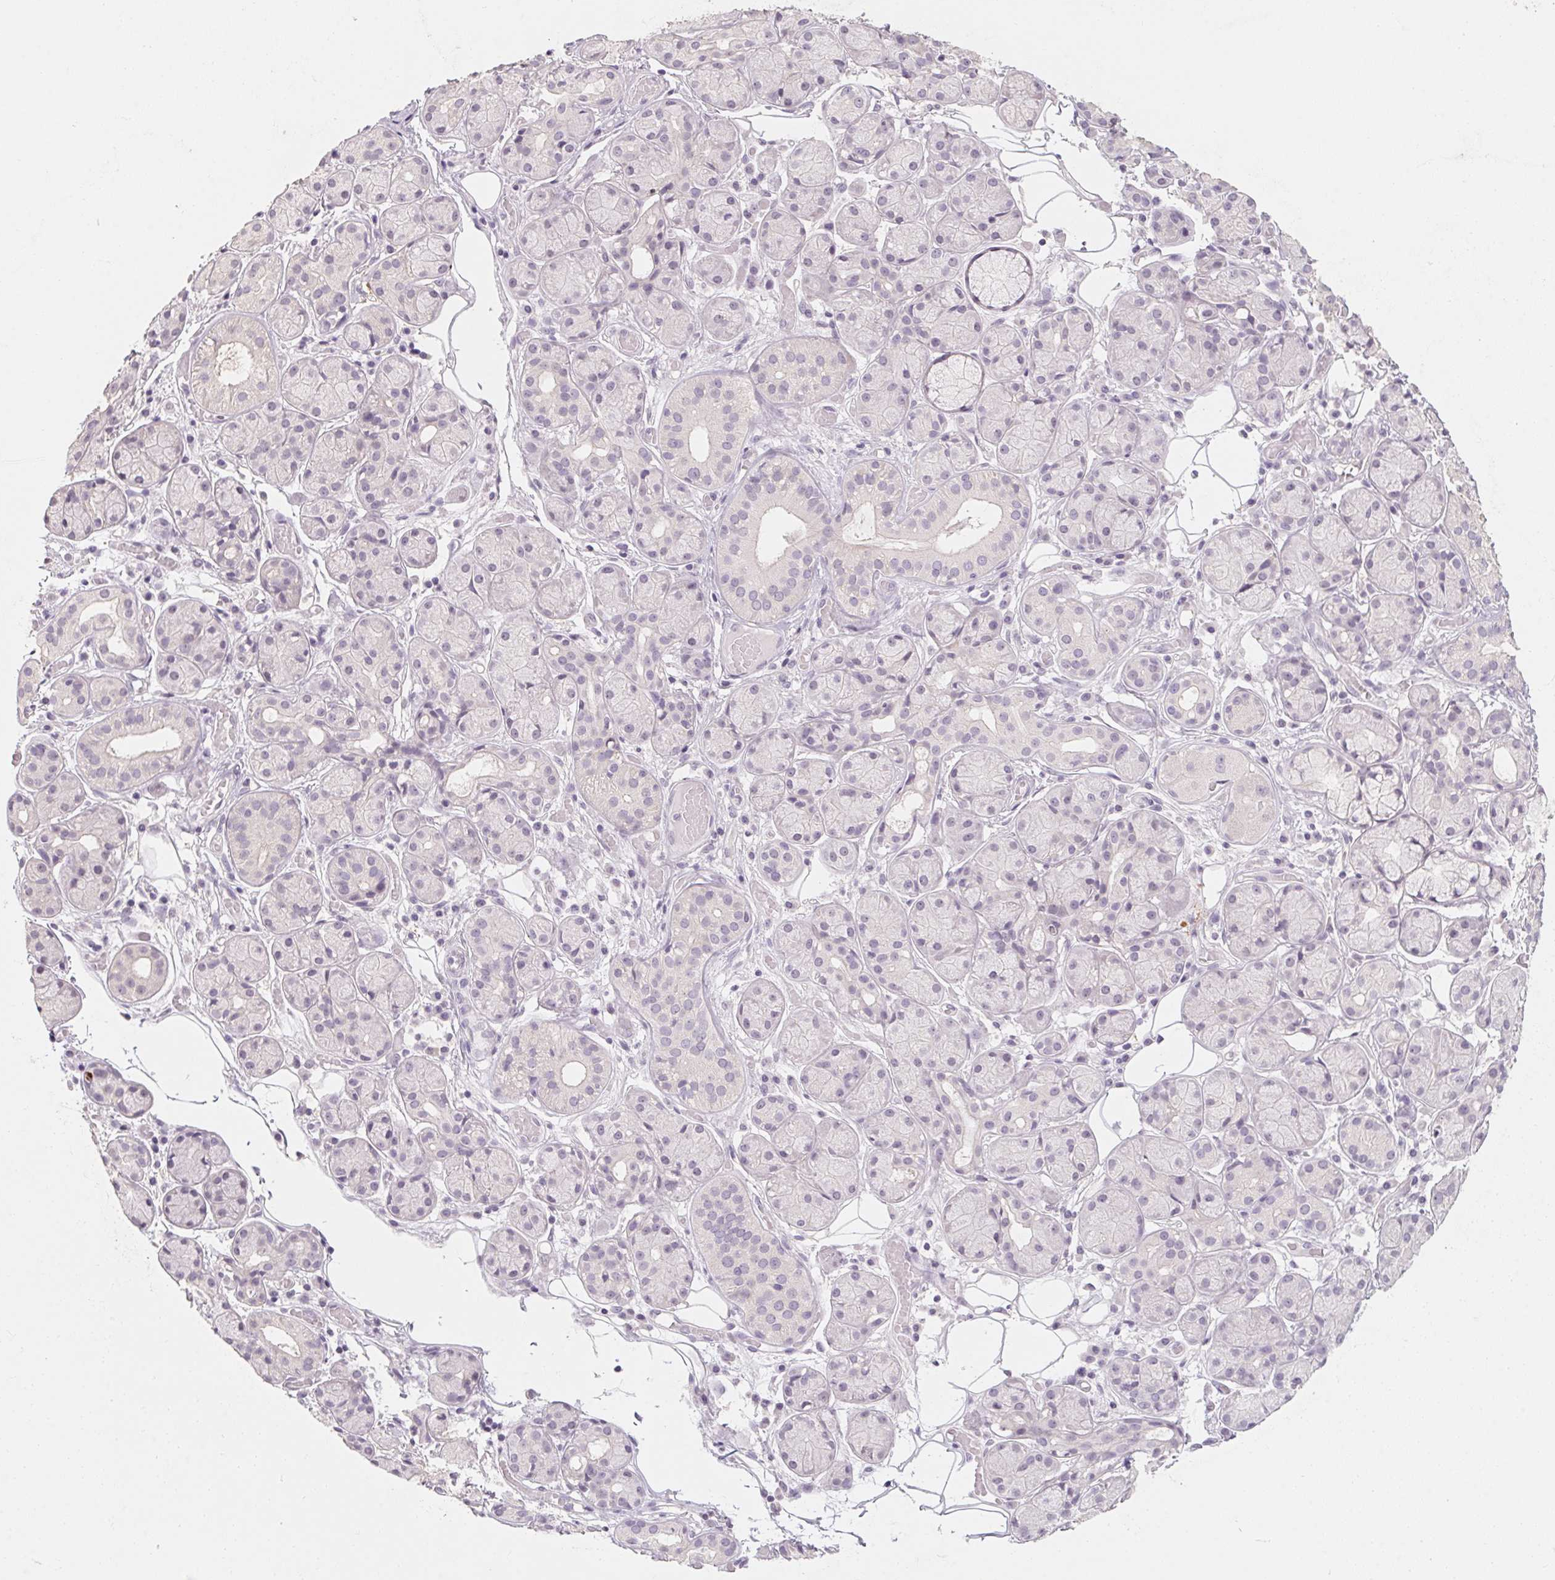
{"staining": {"intensity": "negative", "quantity": "none", "location": "none"}, "tissue": "salivary gland", "cell_type": "Glandular cells", "image_type": "normal", "snomed": [{"axis": "morphology", "description": "Normal tissue, NOS"}, {"axis": "topography", "description": "Salivary gland"}, {"axis": "topography", "description": "Peripheral nerve tissue"}], "caption": "DAB immunohistochemical staining of benign salivary gland demonstrates no significant positivity in glandular cells.", "gene": "CAPZA3", "patient": {"sex": "male", "age": 71}}